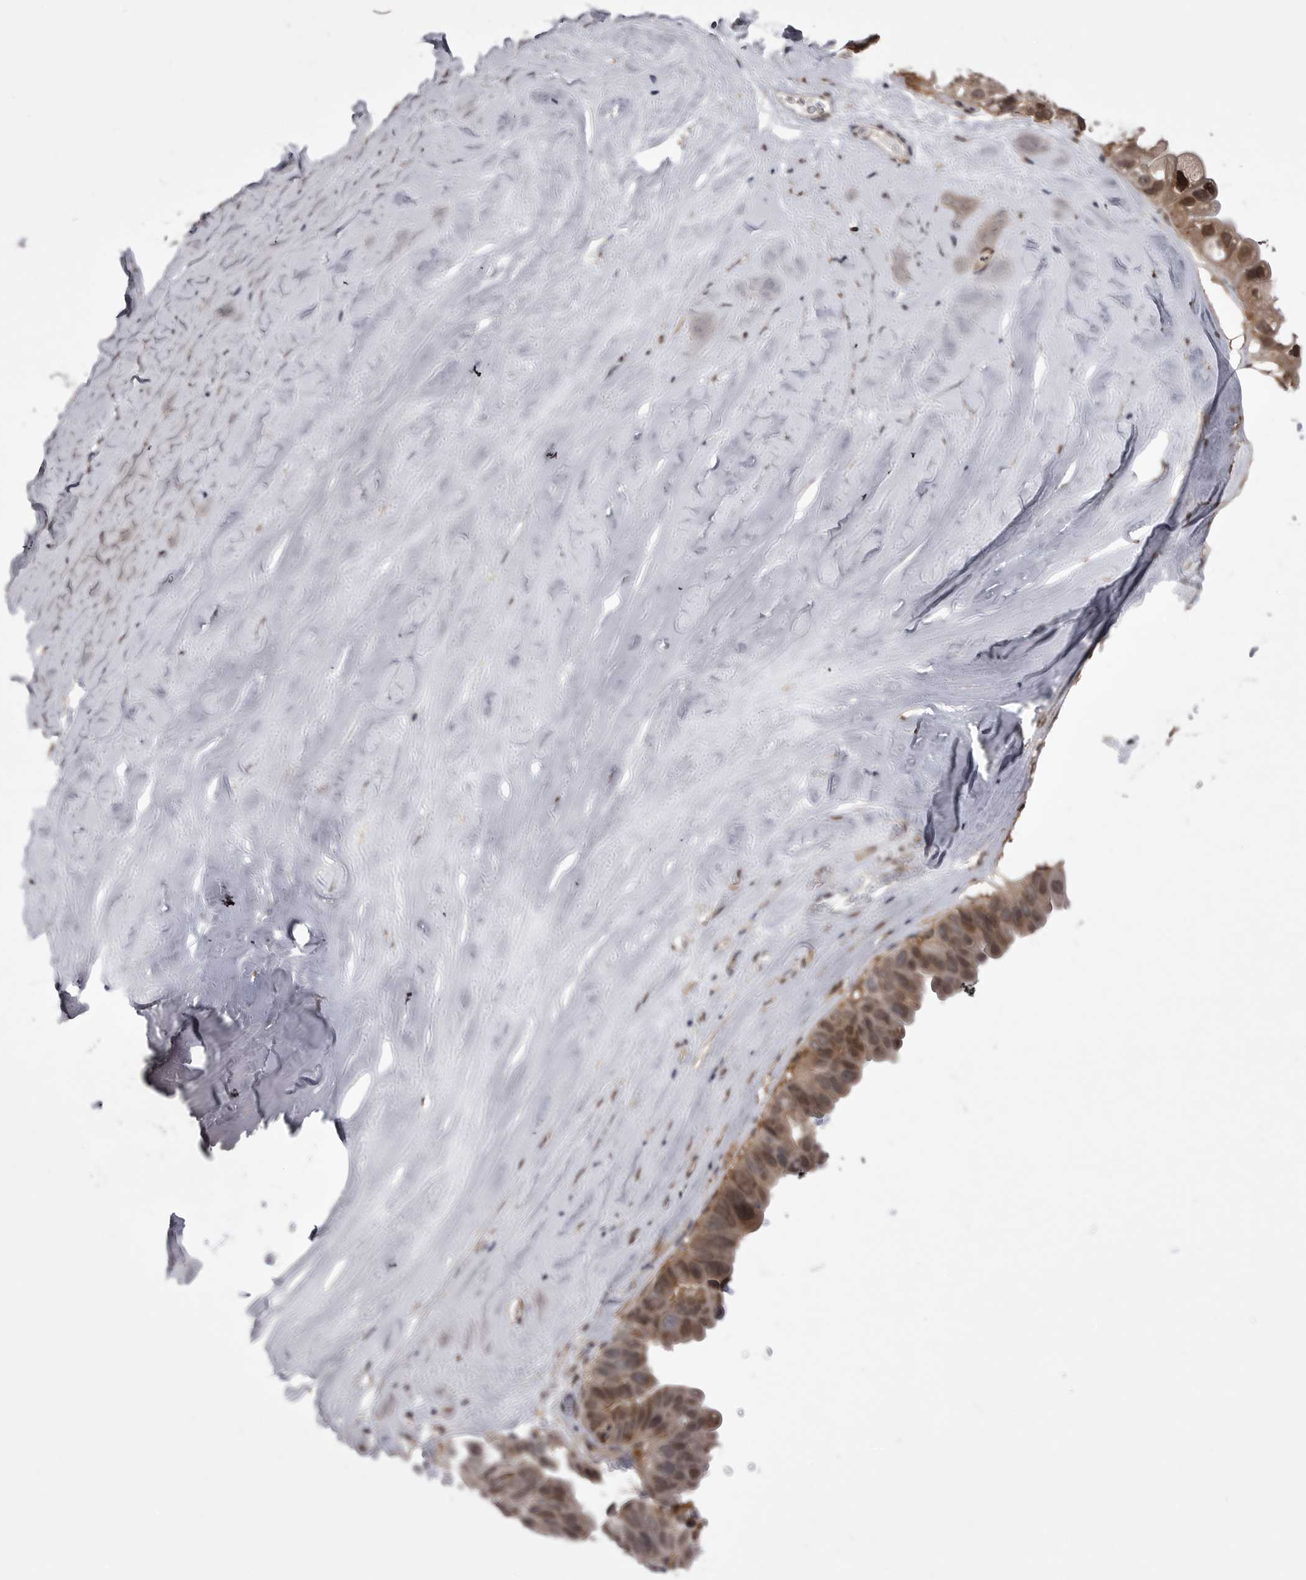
{"staining": {"intensity": "moderate", "quantity": ">75%", "location": "cytoplasmic/membranous,nuclear"}, "tissue": "ovarian cancer", "cell_type": "Tumor cells", "image_type": "cancer", "snomed": [{"axis": "morphology", "description": "Cystadenocarcinoma, mucinous, NOS"}, {"axis": "topography", "description": "Ovary"}], "caption": "This micrograph demonstrates IHC staining of human mucinous cystadenocarcinoma (ovarian), with medium moderate cytoplasmic/membranous and nuclear positivity in approximately >75% of tumor cells.", "gene": "ABL1", "patient": {"sex": "female", "age": 61}}